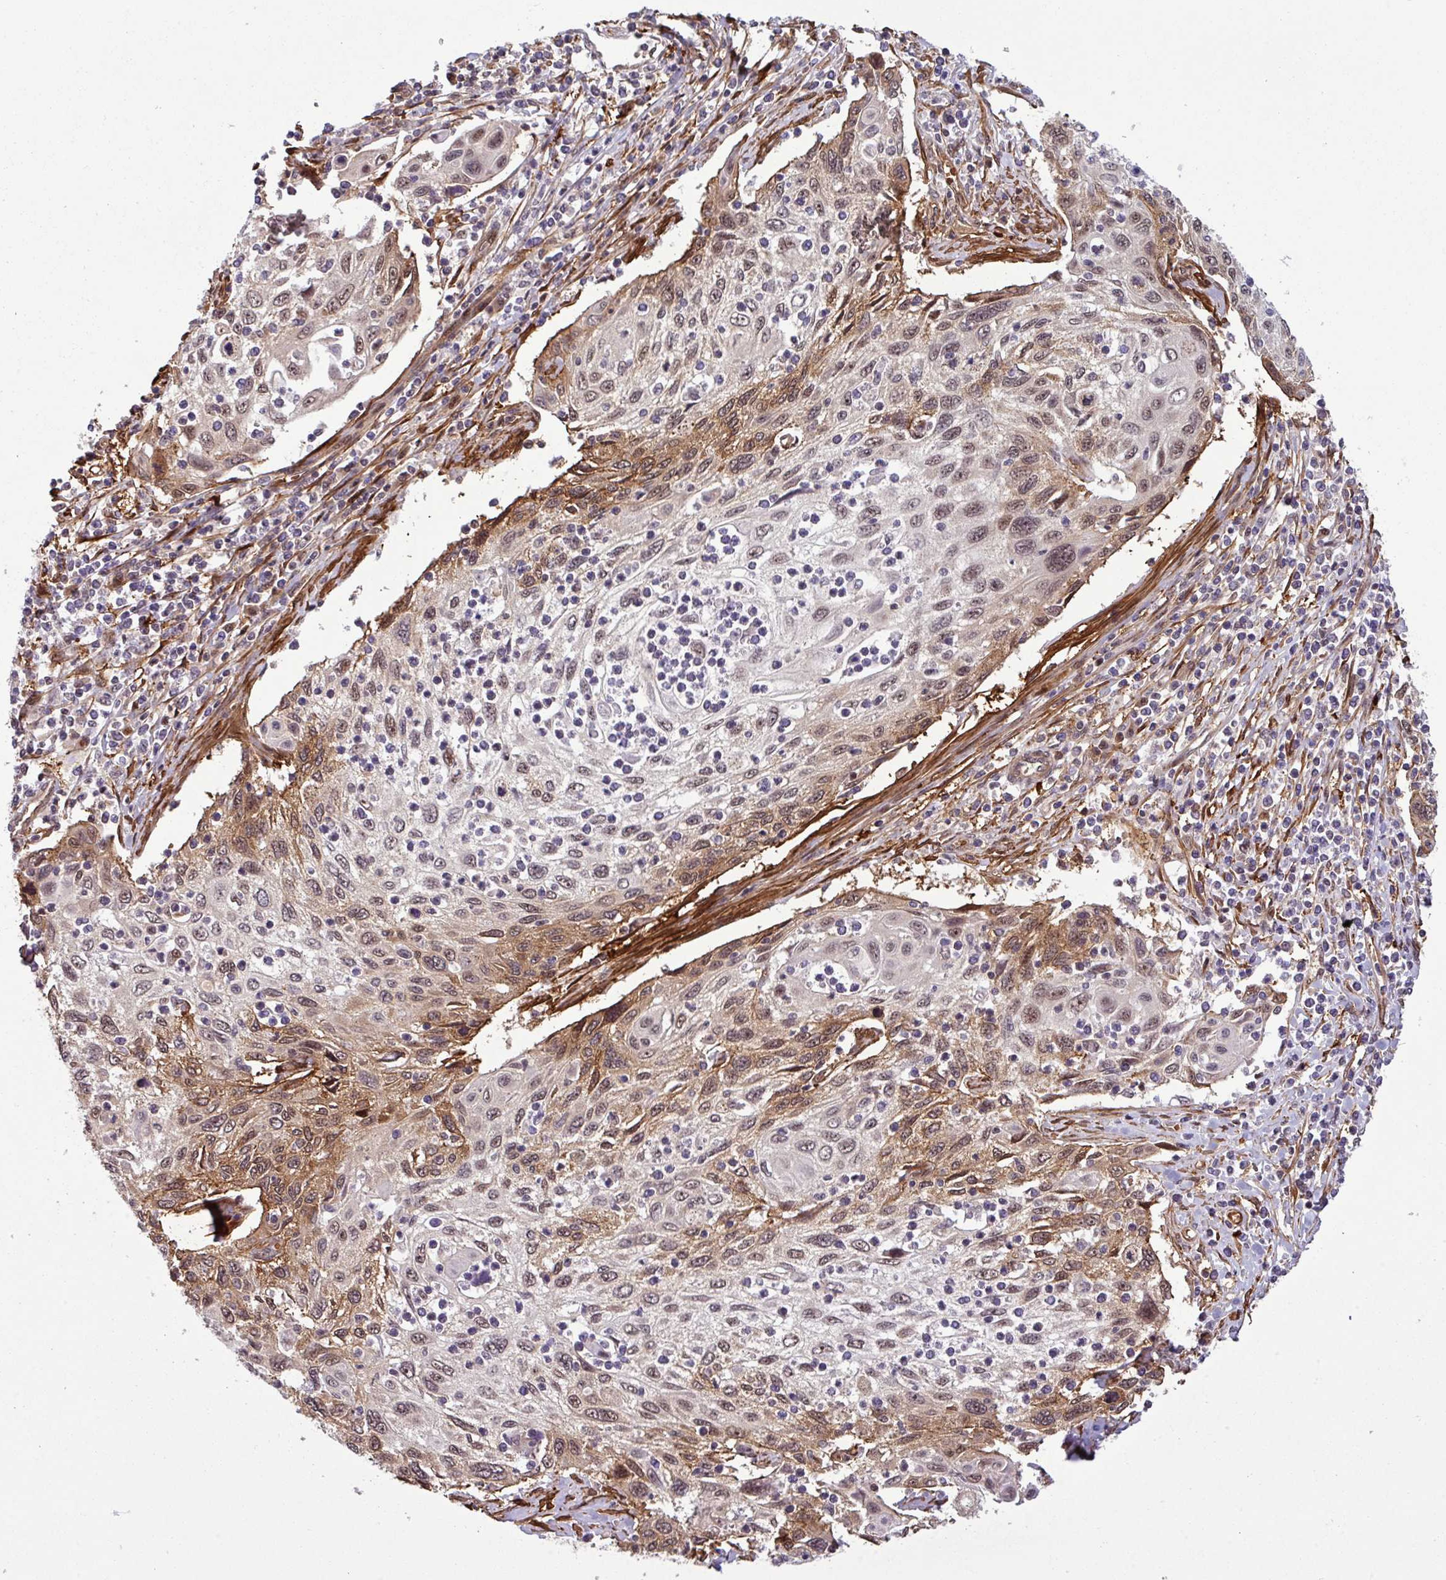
{"staining": {"intensity": "moderate", "quantity": "25%-75%", "location": "cytoplasmic/membranous"}, "tissue": "cervical cancer", "cell_type": "Tumor cells", "image_type": "cancer", "snomed": [{"axis": "morphology", "description": "Squamous cell carcinoma, NOS"}, {"axis": "topography", "description": "Cervix"}], "caption": "Immunohistochemical staining of squamous cell carcinoma (cervical) demonstrates moderate cytoplasmic/membranous protein expression in about 25%-75% of tumor cells.", "gene": "C7orf50", "patient": {"sex": "female", "age": 70}}